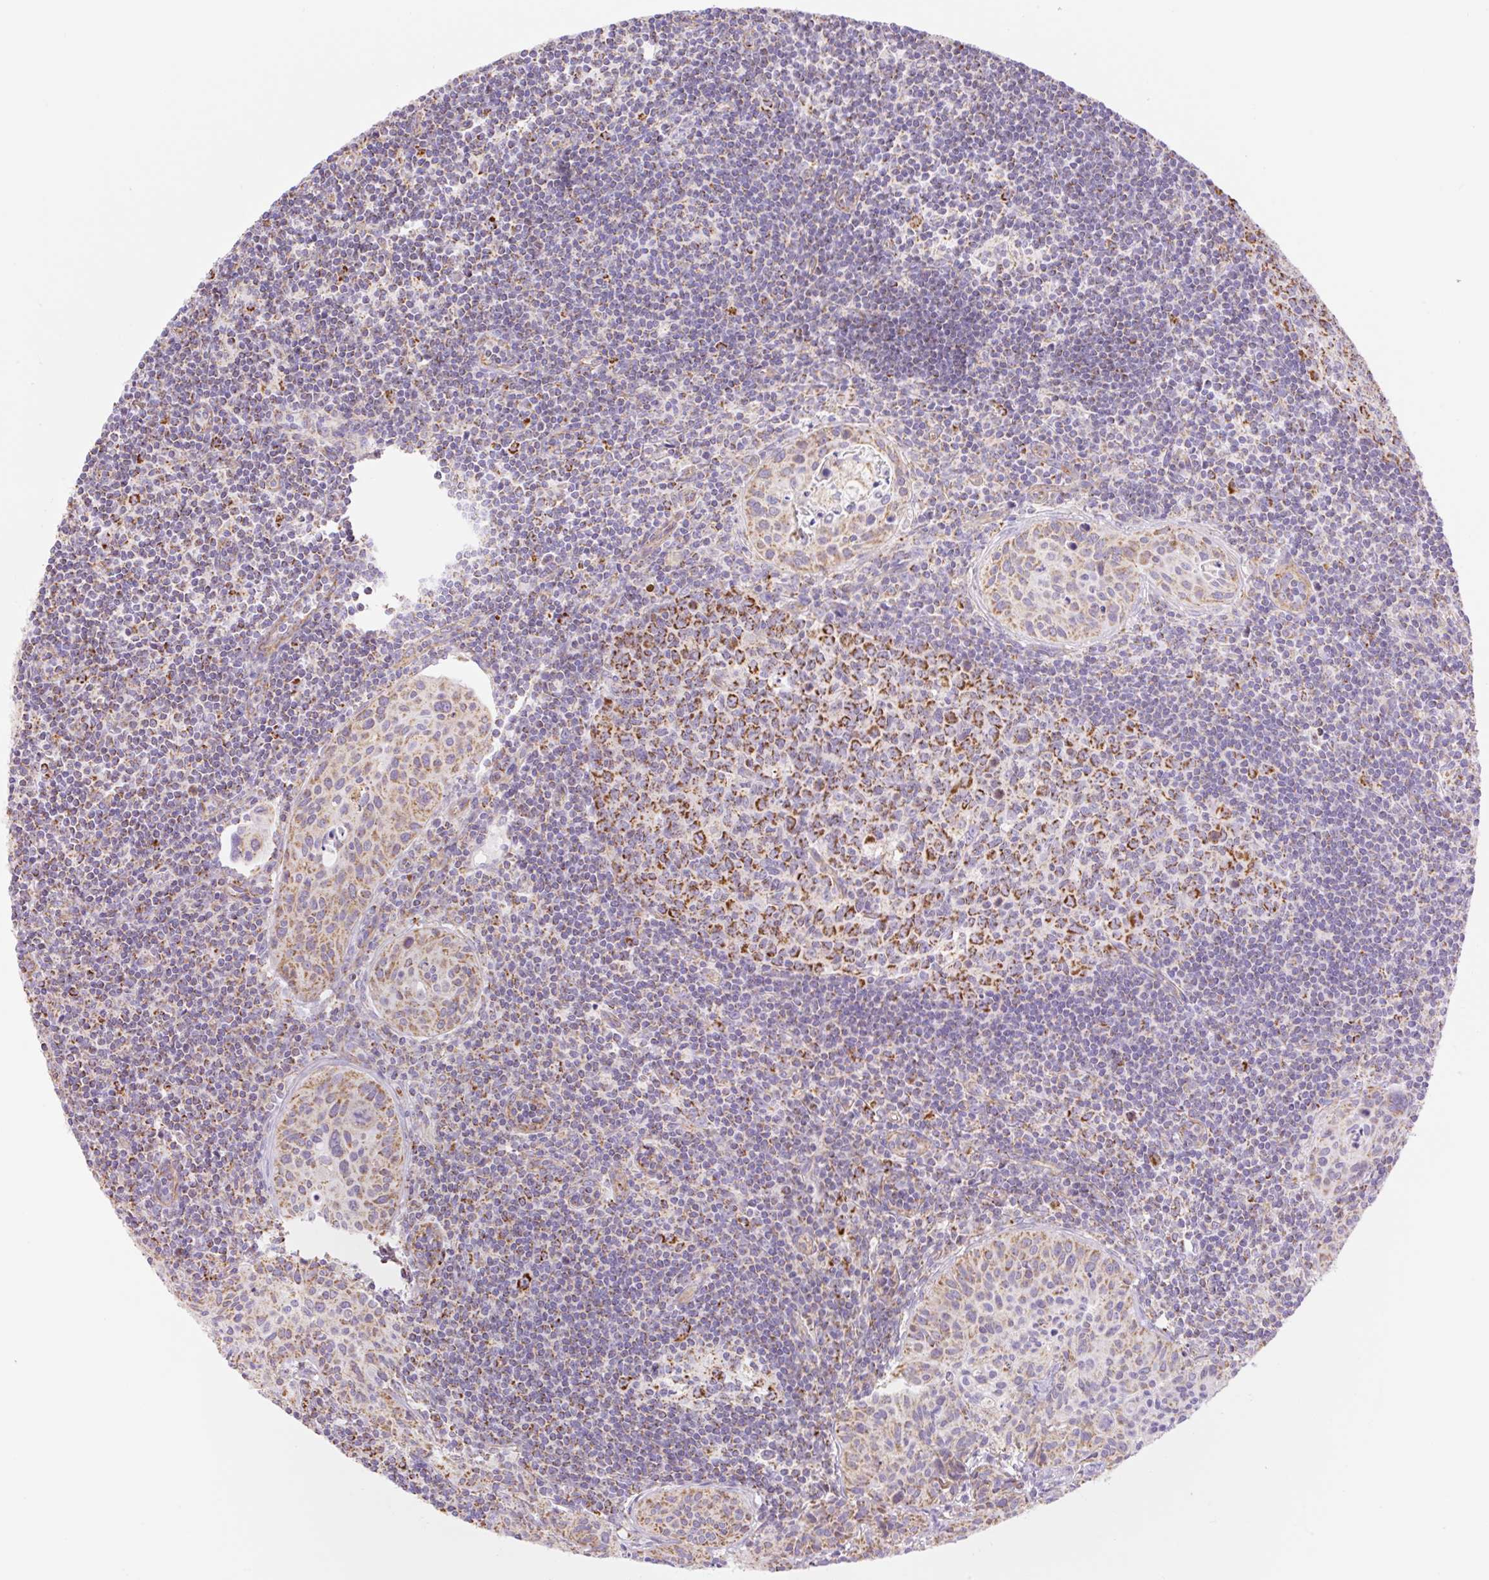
{"staining": {"intensity": "moderate", "quantity": "25%-75%", "location": "cytoplasmic/membranous"}, "tissue": "lymph node", "cell_type": "Germinal center cells", "image_type": "normal", "snomed": [{"axis": "morphology", "description": "Normal tissue, NOS"}, {"axis": "topography", "description": "Lymph node"}], "caption": "Immunohistochemical staining of benign lymph node demonstrates medium levels of moderate cytoplasmic/membranous staining in approximately 25%-75% of germinal center cells.", "gene": "ESAM", "patient": {"sex": "female", "age": 29}}